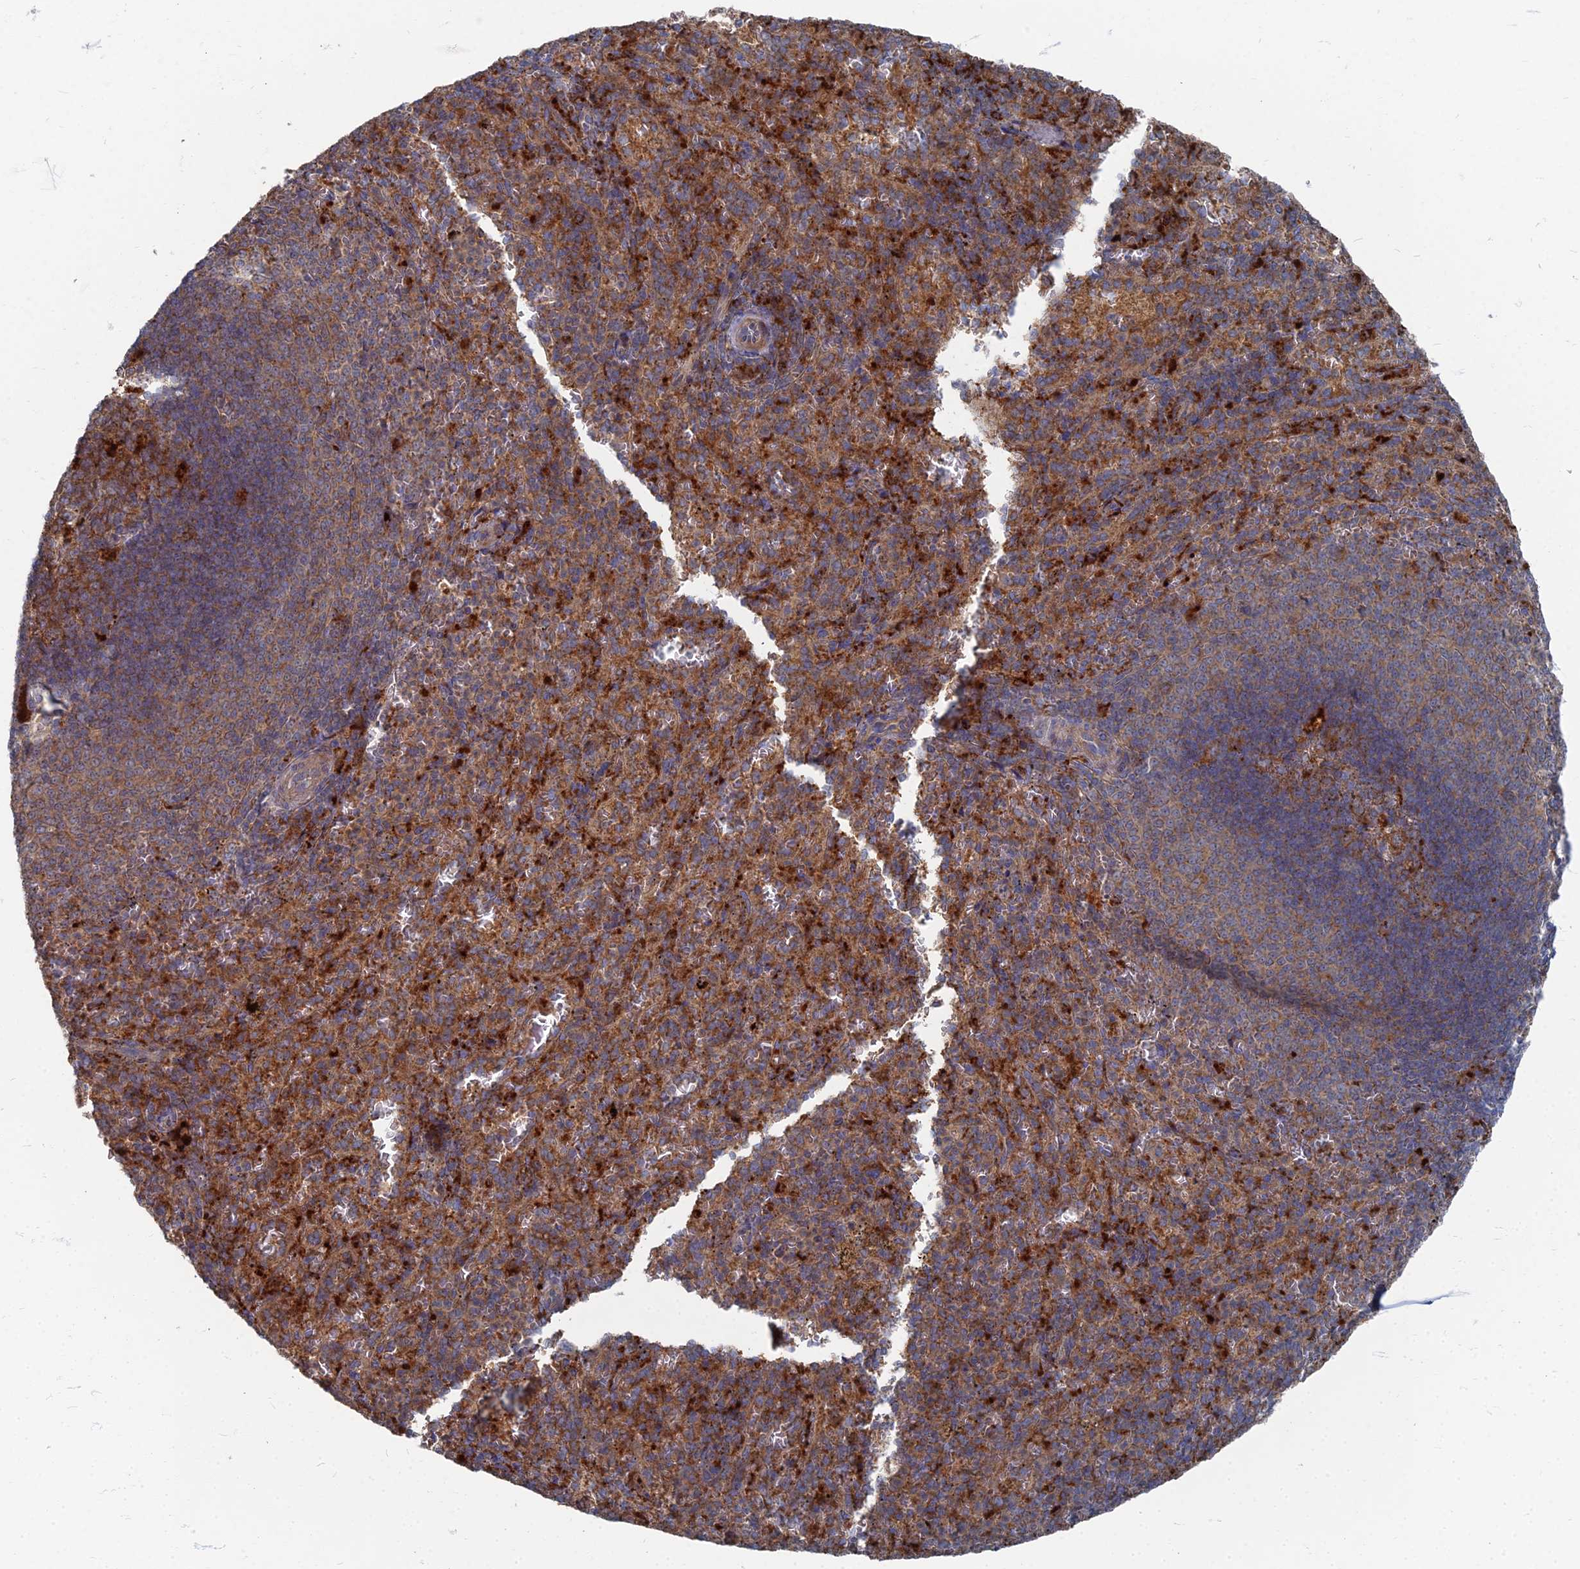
{"staining": {"intensity": "strong", "quantity": "25%-75%", "location": "cytoplasmic/membranous"}, "tissue": "spleen", "cell_type": "Cells in red pulp", "image_type": "normal", "snomed": [{"axis": "morphology", "description": "Normal tissue, NOS"}, {"axis": "topography", "description": "Spleen"}], "caption": "This micrograph shows benign spleen stained with immunohistochemistry to label a protein in brown. The cytoplasmic/membranous of cells in red pulp show strong positivity for the protein. Nuclei are counter-stained blue.", "gene": "PPCDC", "patient": {"sex": "female", "age": 21}}